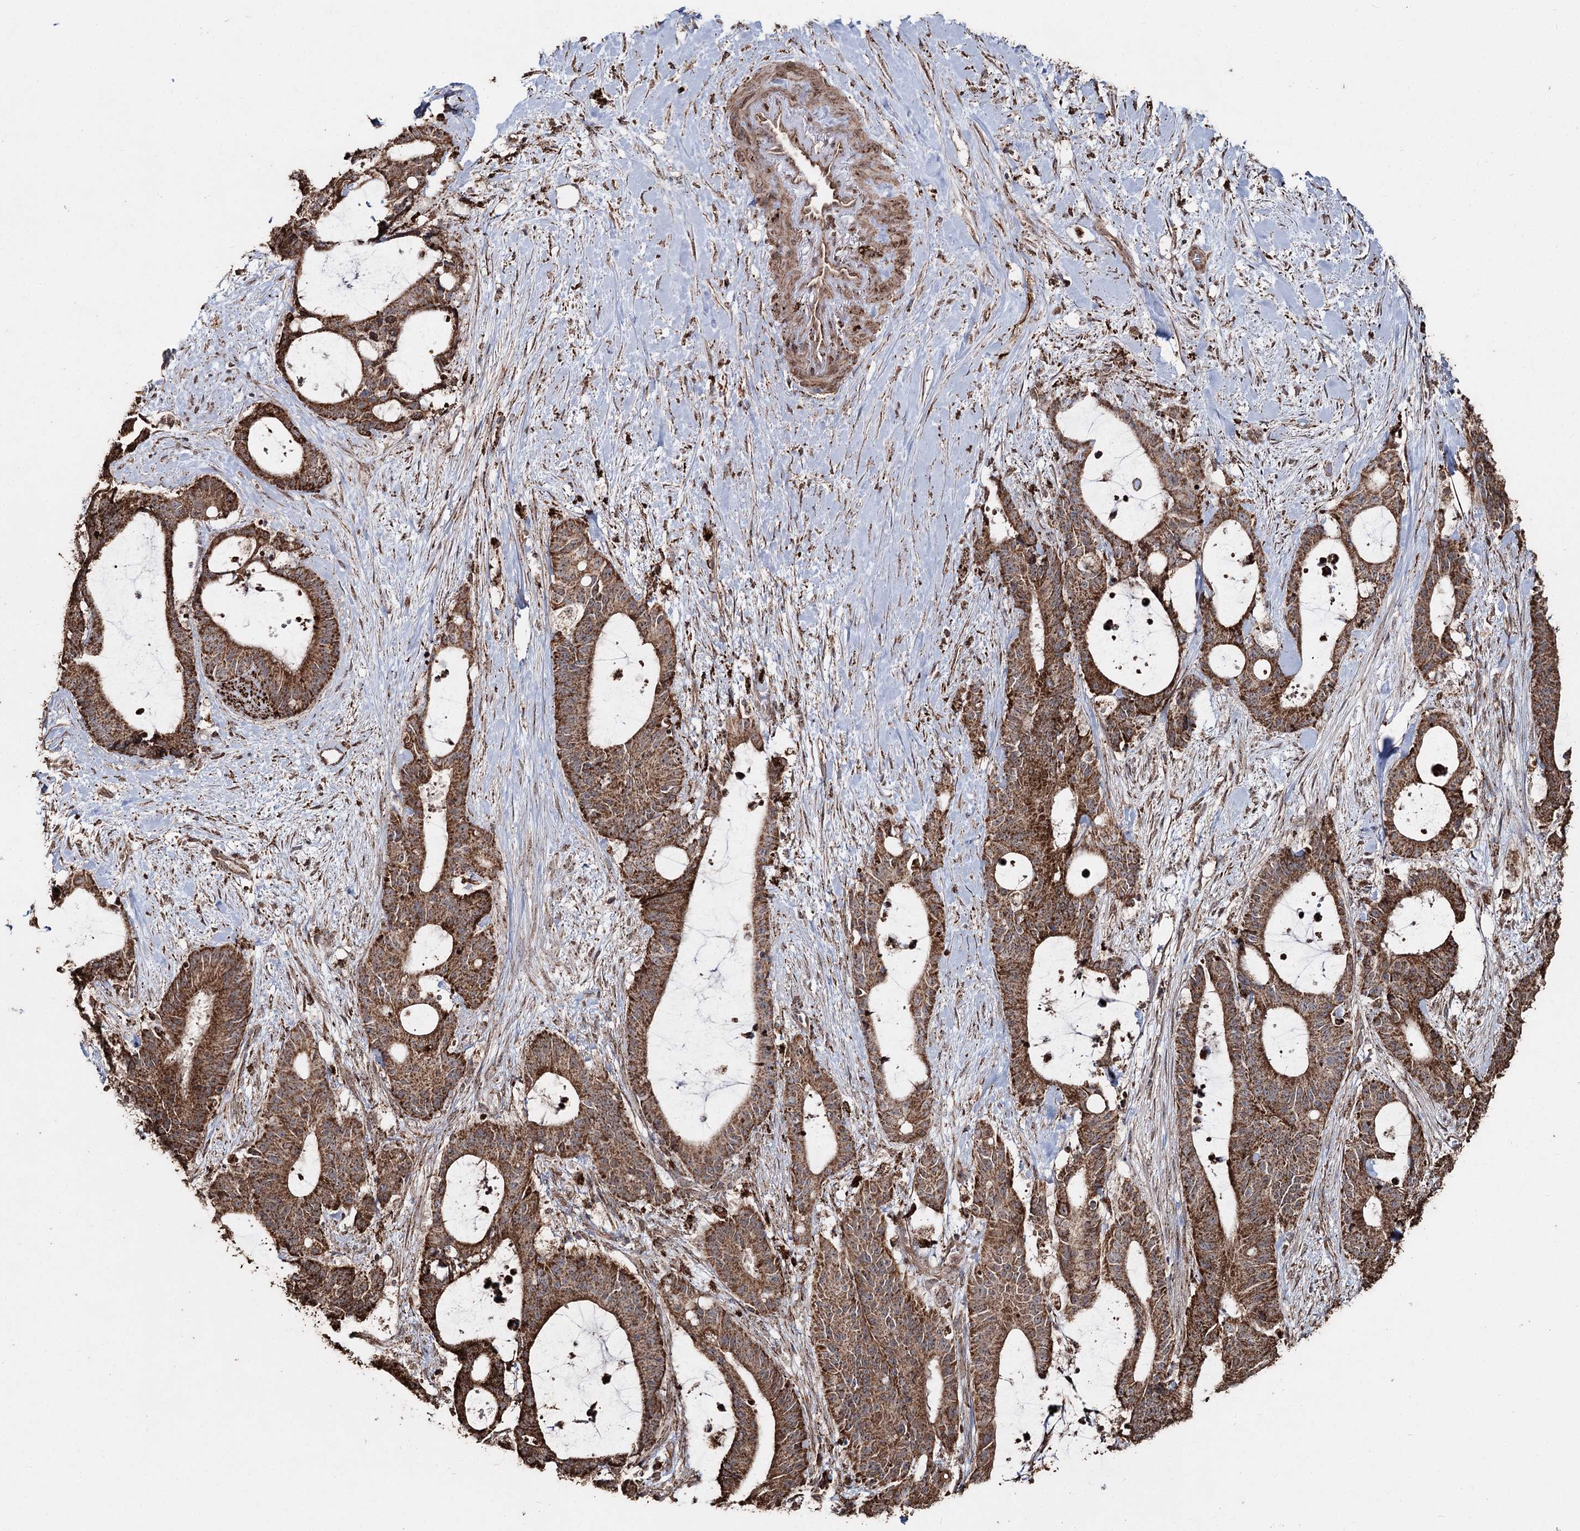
{"staining": {"intensity": "strong", "quantity": ">75%", "location": "cytoplasmic/membranous"}, "tissue": "liver cancer", "cell_type": "Tumor cells", "image_type": "cancer", "snomed": [{"axis": "morphology", "description": "Normal tissue, NOS"}, {"axis": "morphology", "description": "Cholangiocarcinoma"}, {"axis": "topography", "description": "Liver"}, {"axis": "topography", "description": "Peripheral nerve tissue"}], "caption": "High-power microscopy captured an IHC photomicrograph of cholangiocarcinoma (liver), revealing strong cytoplasmic/membranous expression in about >75% of tumor cells.", "gene": "SLF2", "patient": {"sex": "female", "age": 73}}